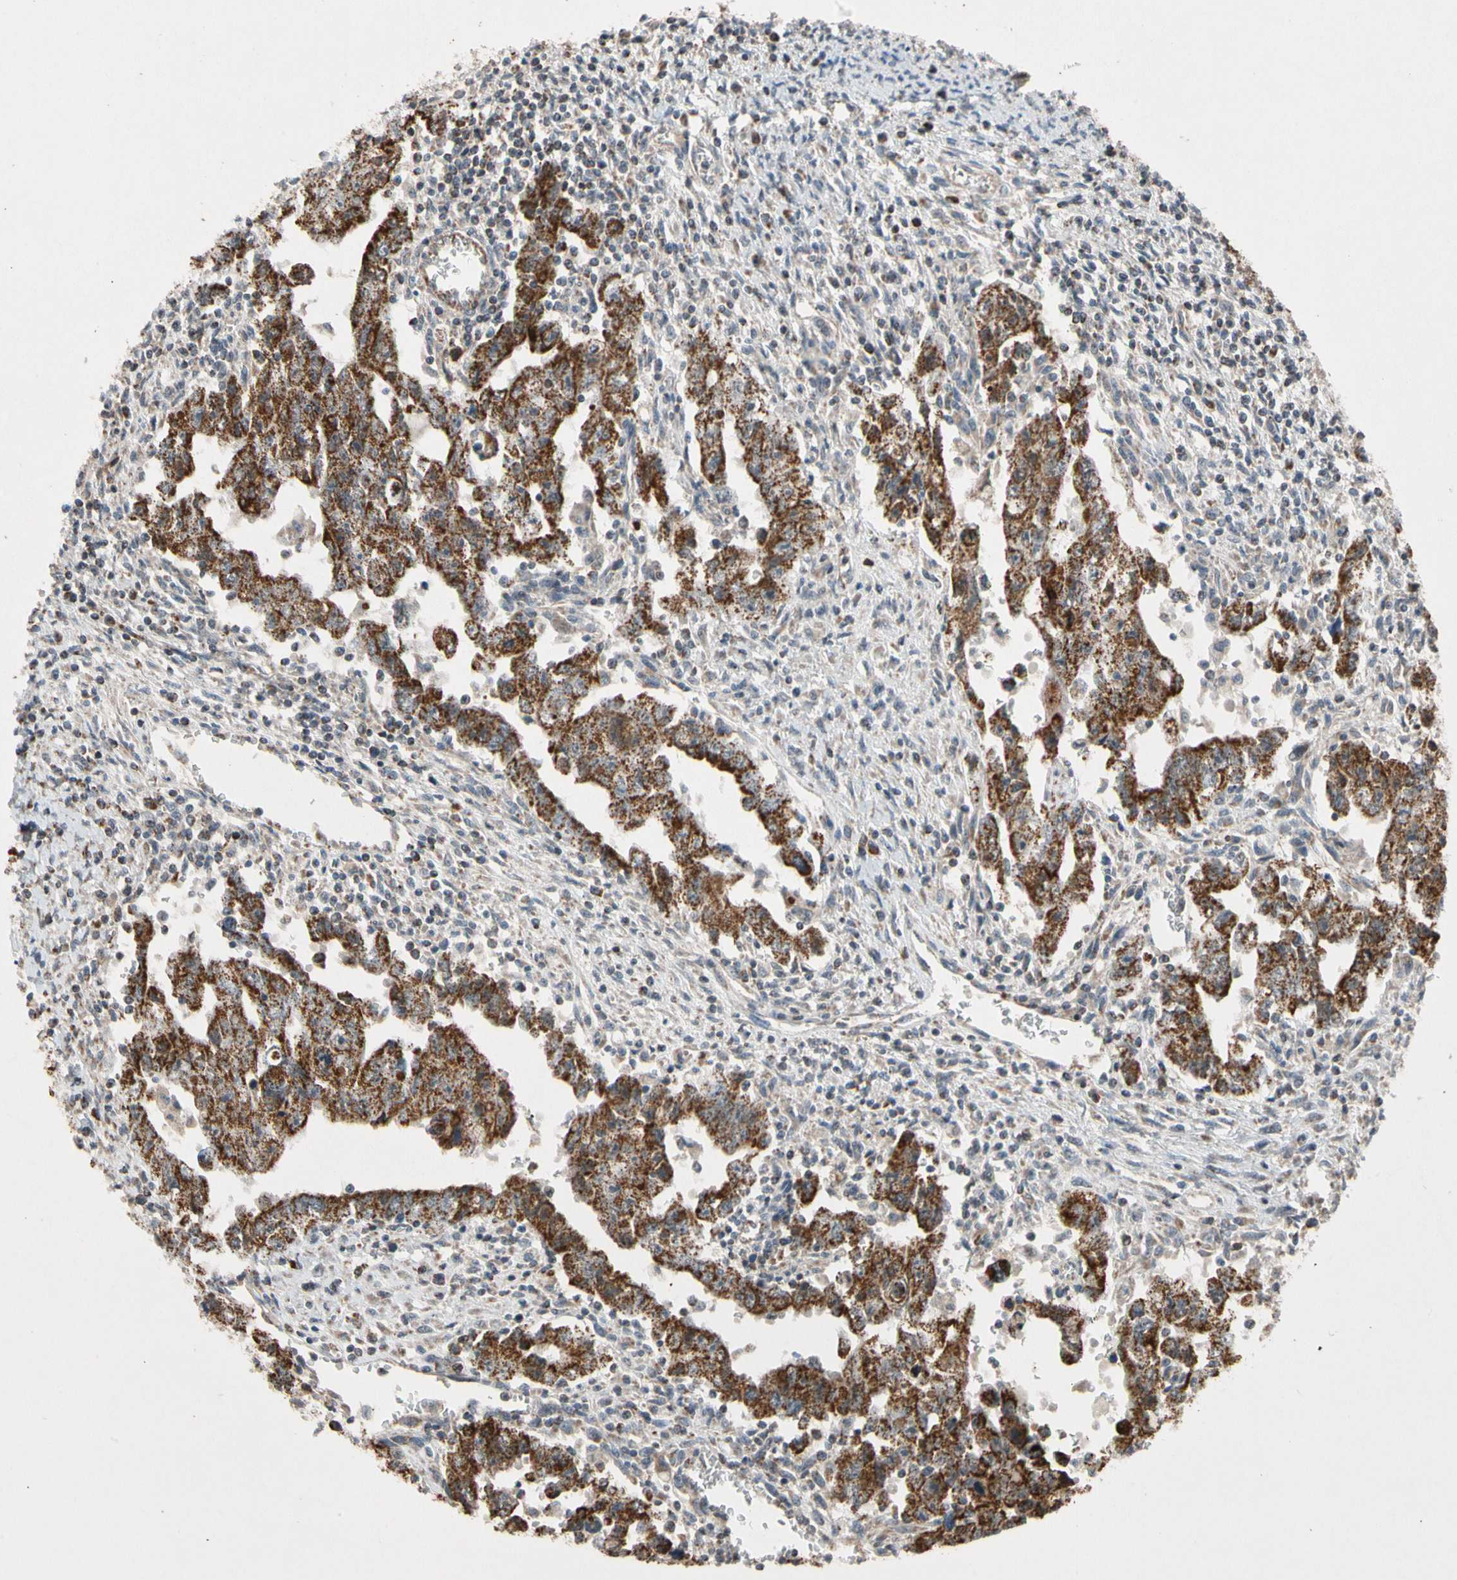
{"staining": {"intensity": "strong", "quantity": ">75%", "location": "cytoplasmic/membranous"}, "tissue": "testis cancer", "cell_type": "Tumor cells", "image_type": "cancer", "snomed": [{"axis": "morphology", "description": "Carcinoma, Embryonal, NOS"}, {"axis": "topography", "description": "Testis"}], "caption": "This image displays embryonal carcinoma (testis) stained with IHC to label a protein in brown. The cytoplasmic/membranous of tumor cells show strong positivity for the protein. Nuclei are counter-stained blue.", "gene": "KHDC4", "patient": {"sex": "male", "age": 28}}